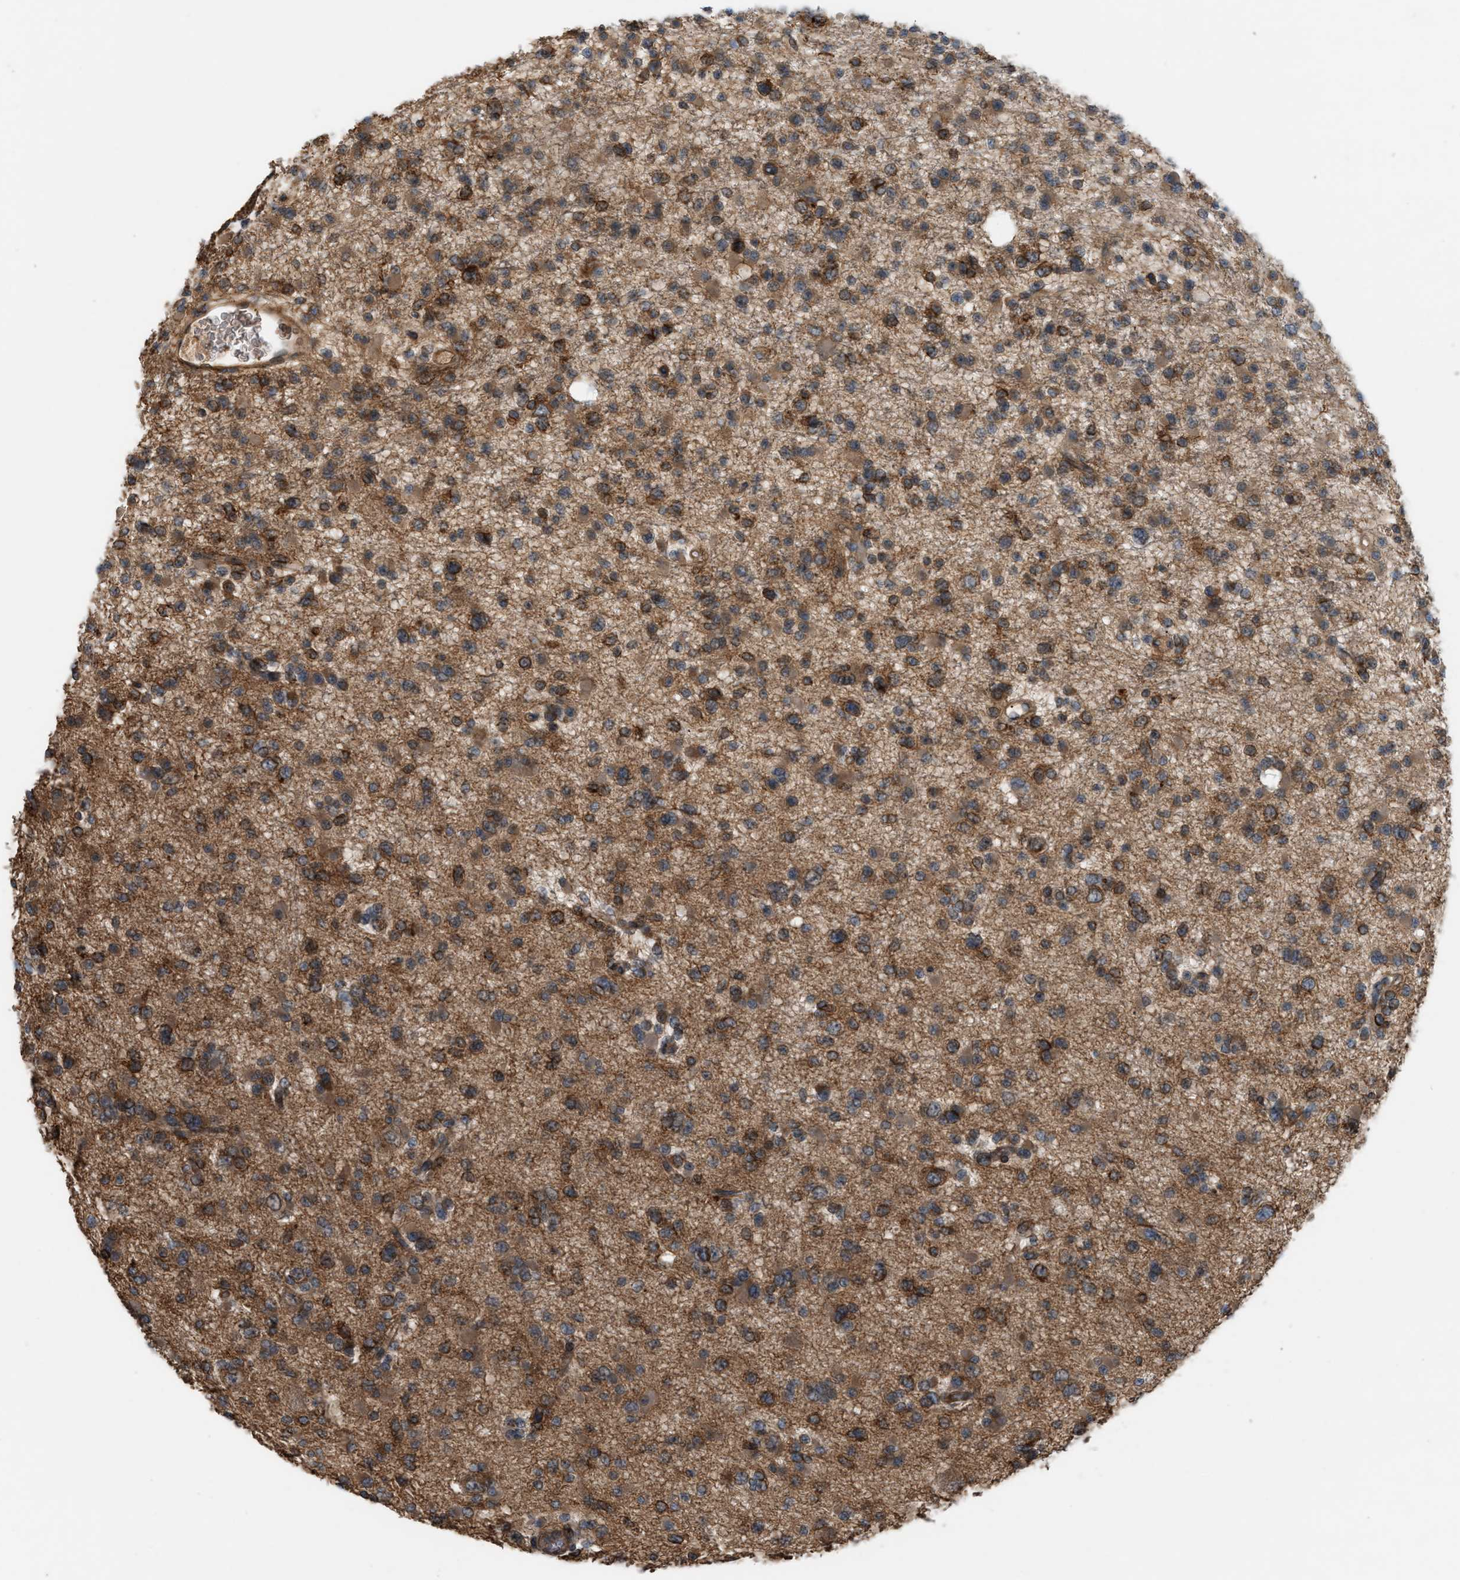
{"staining": {"intensity": "moderate", "quantity": ">75%", "location": "cytoplasmic/membranous"}, "tissue": "glioma", "cell_type": "Tumor cells", "image_type": "cancer", "snomed": [{"axis": "morphology", "description": "Glioma, malignant, Low grade"}, {"axis": "topography", "description": "Brain"}], "caption": "An immunohistochemistry (IHC) image of neoplastic tissue is shown. Protein staining in brown highlights moderate cytoplasmic/membranous positivity in glioma within tumor cells. The staining was performed using DAB (3,3'-diaminobenzidine), with brown indicating positive protein expression. Nuclei are stained blue with hematoxylin.", "gene": "BAIAP2L1", "patient": {"sex": "female", "age": 22}}